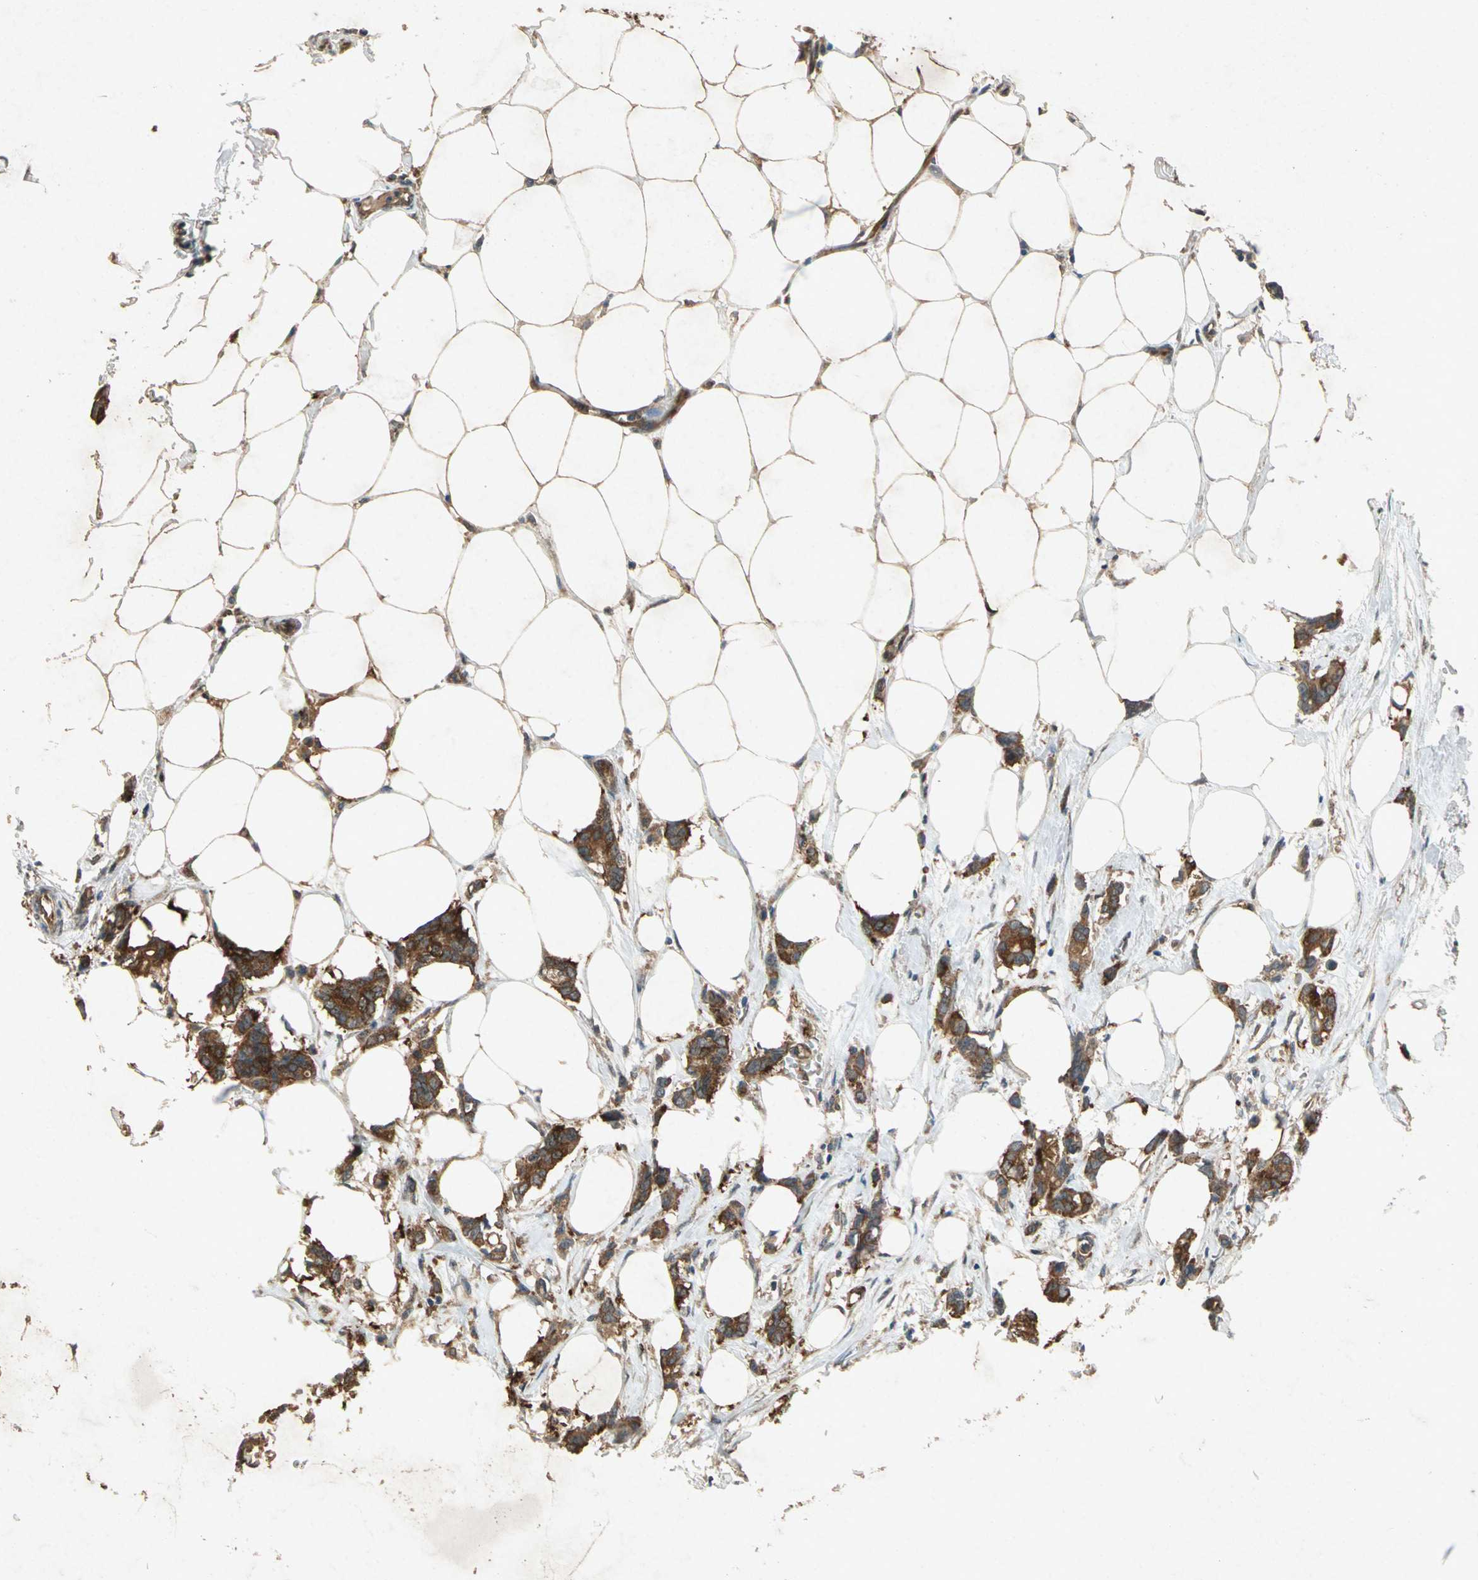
{"staining": {"intensity": "strong", "quantity": ">75%", "location": "cytoplasmic/membranous"}, "tissue": "breast cancer", "cell_type": "Tumor cells", "image_type": "cancer", "snomed": [{"axis": "morphology", "description": "Duct carcinoma"}, {"axis": "topography", "description": "Breast"}], "caption": "Breast cancer stained for a protein (brown) demonstrates strong cytoplasmic/membranous positive positivity in approximately >75% of tumor cells.", "gene": "HSP90AB1", "patient": {"sex": "female", "age": 84}}